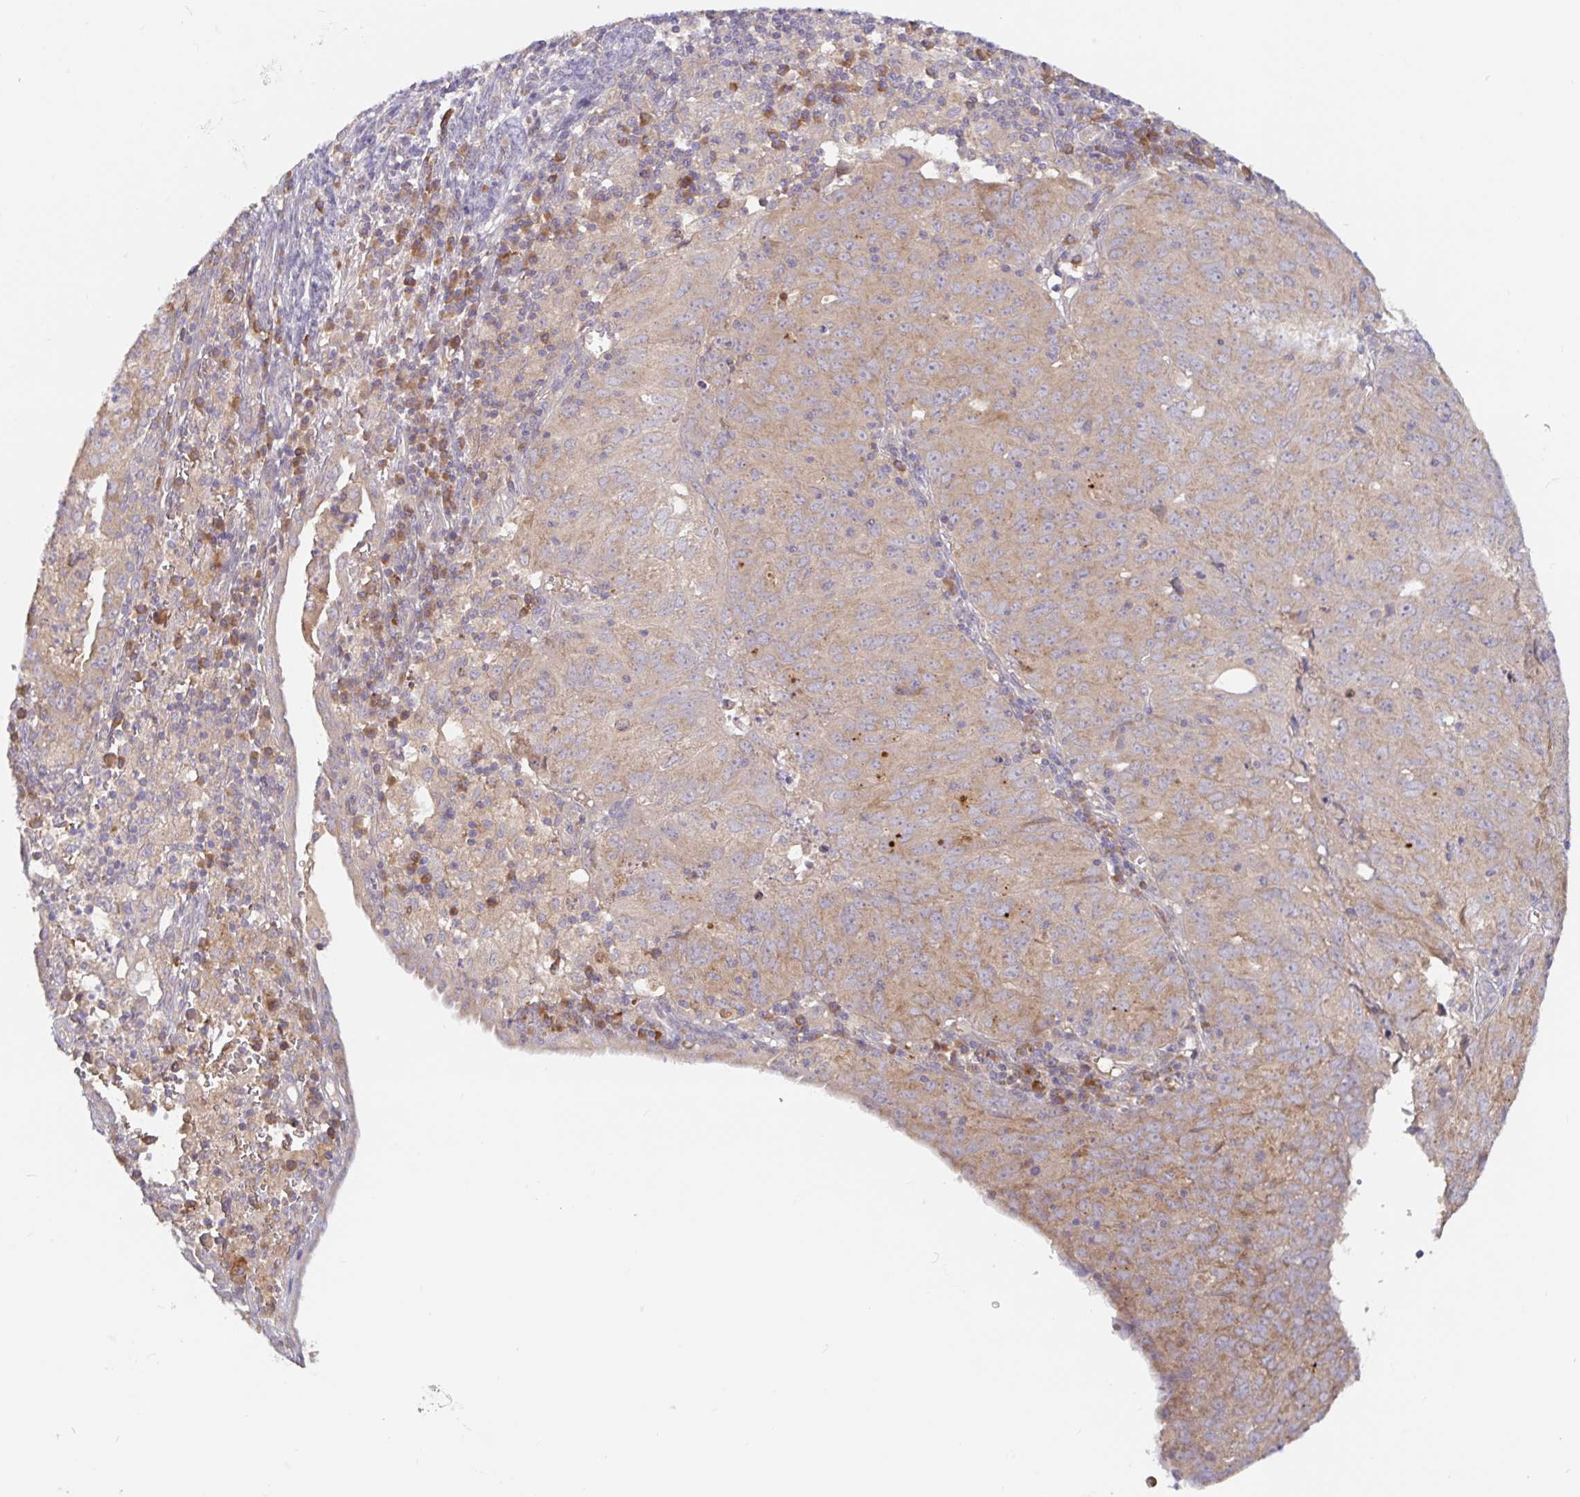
{"staining": {"intensity": "weak", "quantity": "<25%", "location": "cytoplasmic/membranous"}, "tissue": "cervical cancer", "cell_type": "Tumor cells", "image_type": "cancer", "snomed": [{"axis": "morphology", "description": "Adenocarcinoma, NOS"}, {"axis": "topography", "description": "Cervix"}], "caption": "The photomicrograph displays no significant positivity in tumor cells of cervical adenocarcinoma.", "gene": "LARP1", "patient": {"sex": "female", "age": 56}}